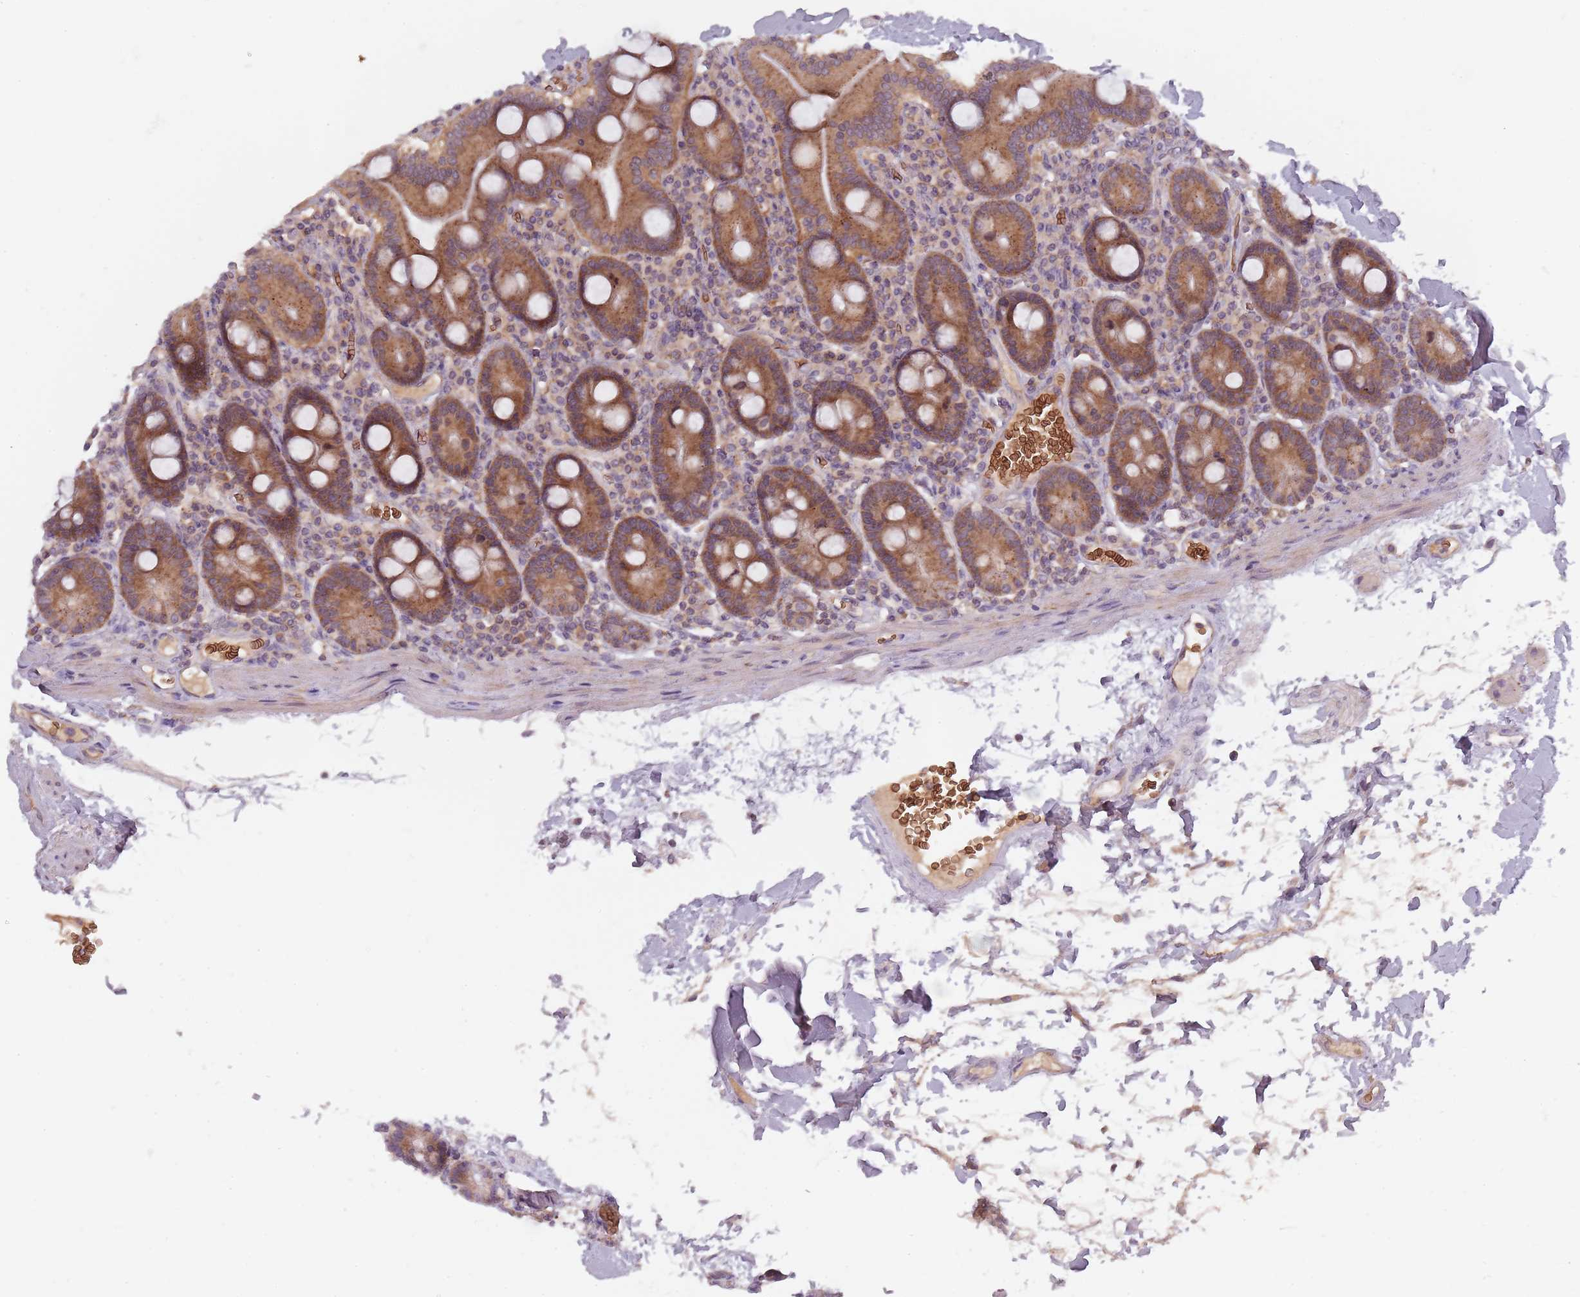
{"staining": {"intensity": "moderate", "quantity": ">75%", "location": "cytoplasmic/membranous"}, "tissue": "duodenum", "cell_type": "Glandular cells", "image_type": "normal", "snomed": [{"axis": "morphology", "description": "Normal tissue, NOS"}, {"axis": "topography", "description": "Duodenum"}], "caption": "Human duodenum stained for a protein (brown) demonstrates moderate cytoplasmic/membranous positive staining in approximately >75% of glandular cells.", "gene": "ASB13", "patient": {"sex": "male", "age": 55}}